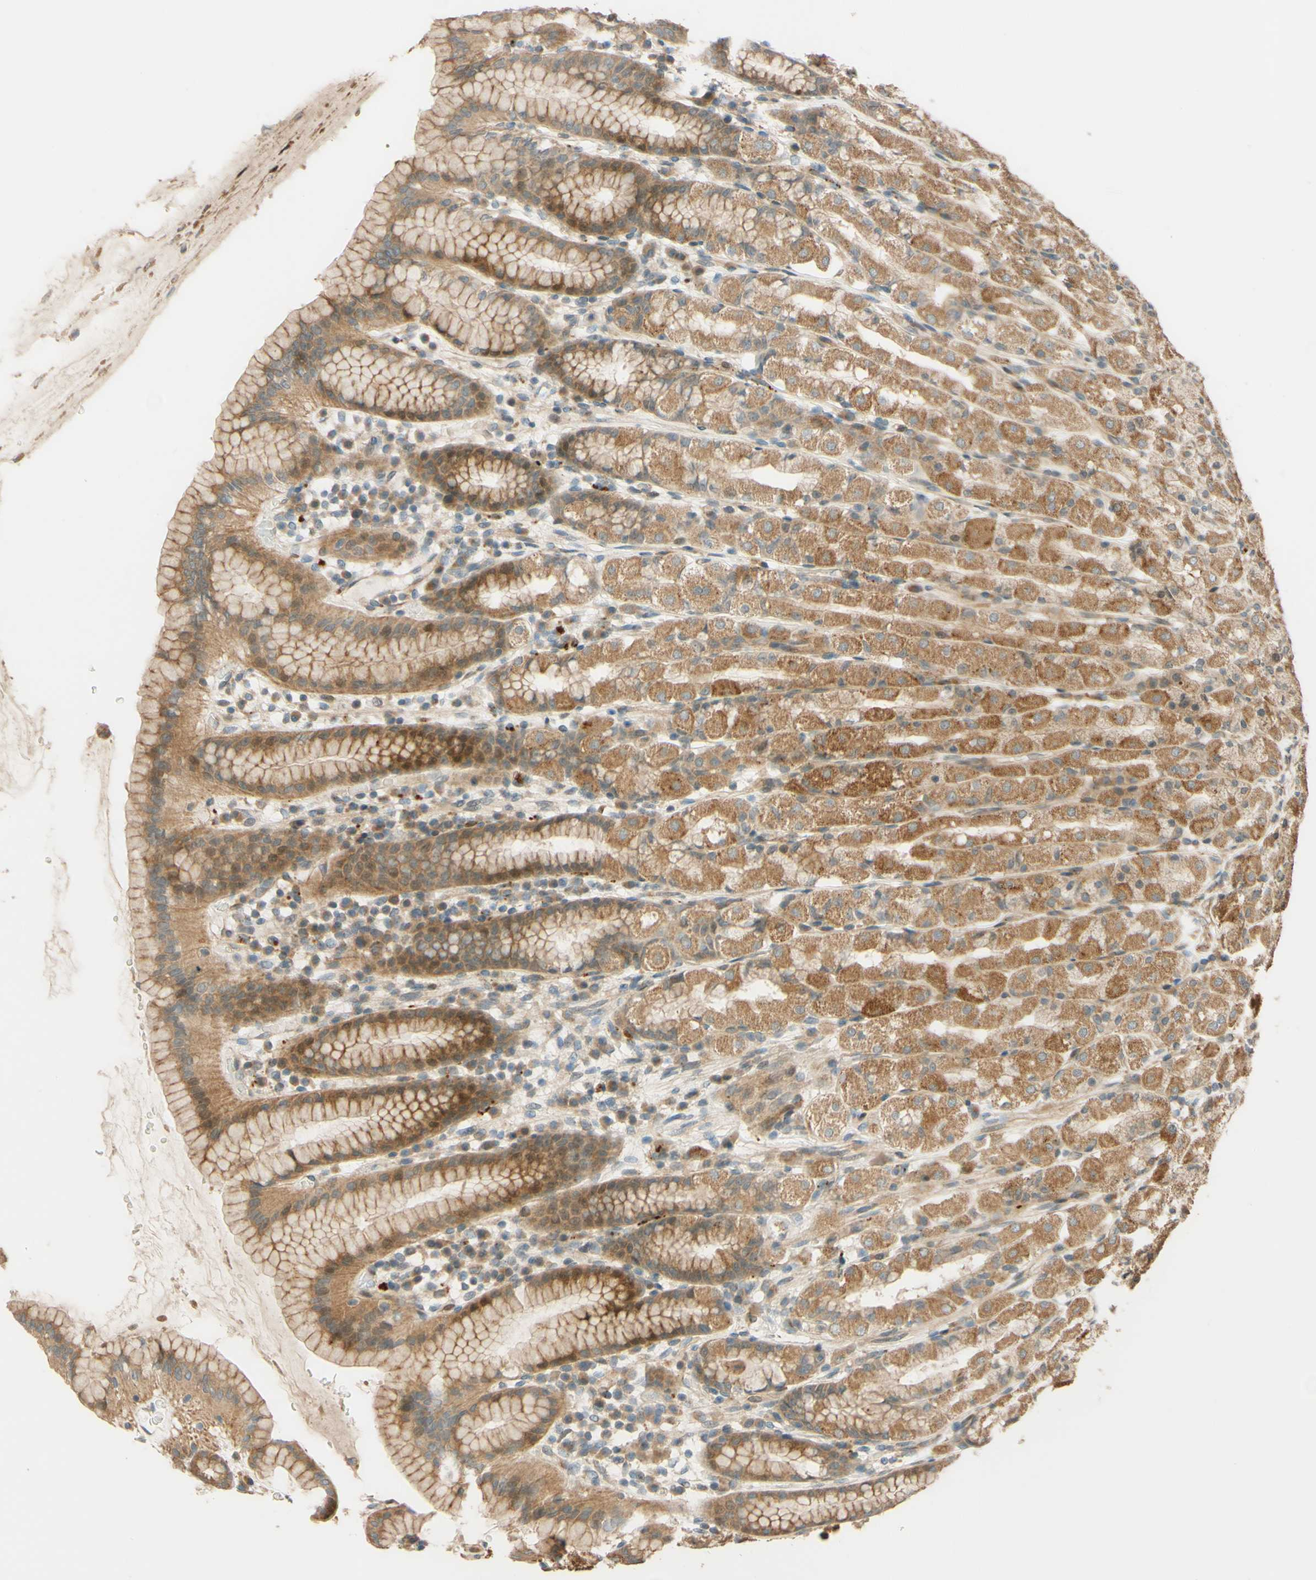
{"staining": {"intensity": "moderate", "quantity": ">75%", "location": "cytoplasmic/membranous"}, "tissue": "stomach", "cell_type": "Glandular cells", "image_type": "normal", "snomed": [{"axis": "morphology", "description": "Normal tissue, NOS"}, {"axis": "topography", "description": "Stomach, upper"}], "caption": "The image demonstrates staining of normal stomach, revealing moderate cytoplasmic/membranous protein staining (brown color) within glandular cells.", "gene": "RNF19A", "patient": {"sex": "male", "age": 68}}